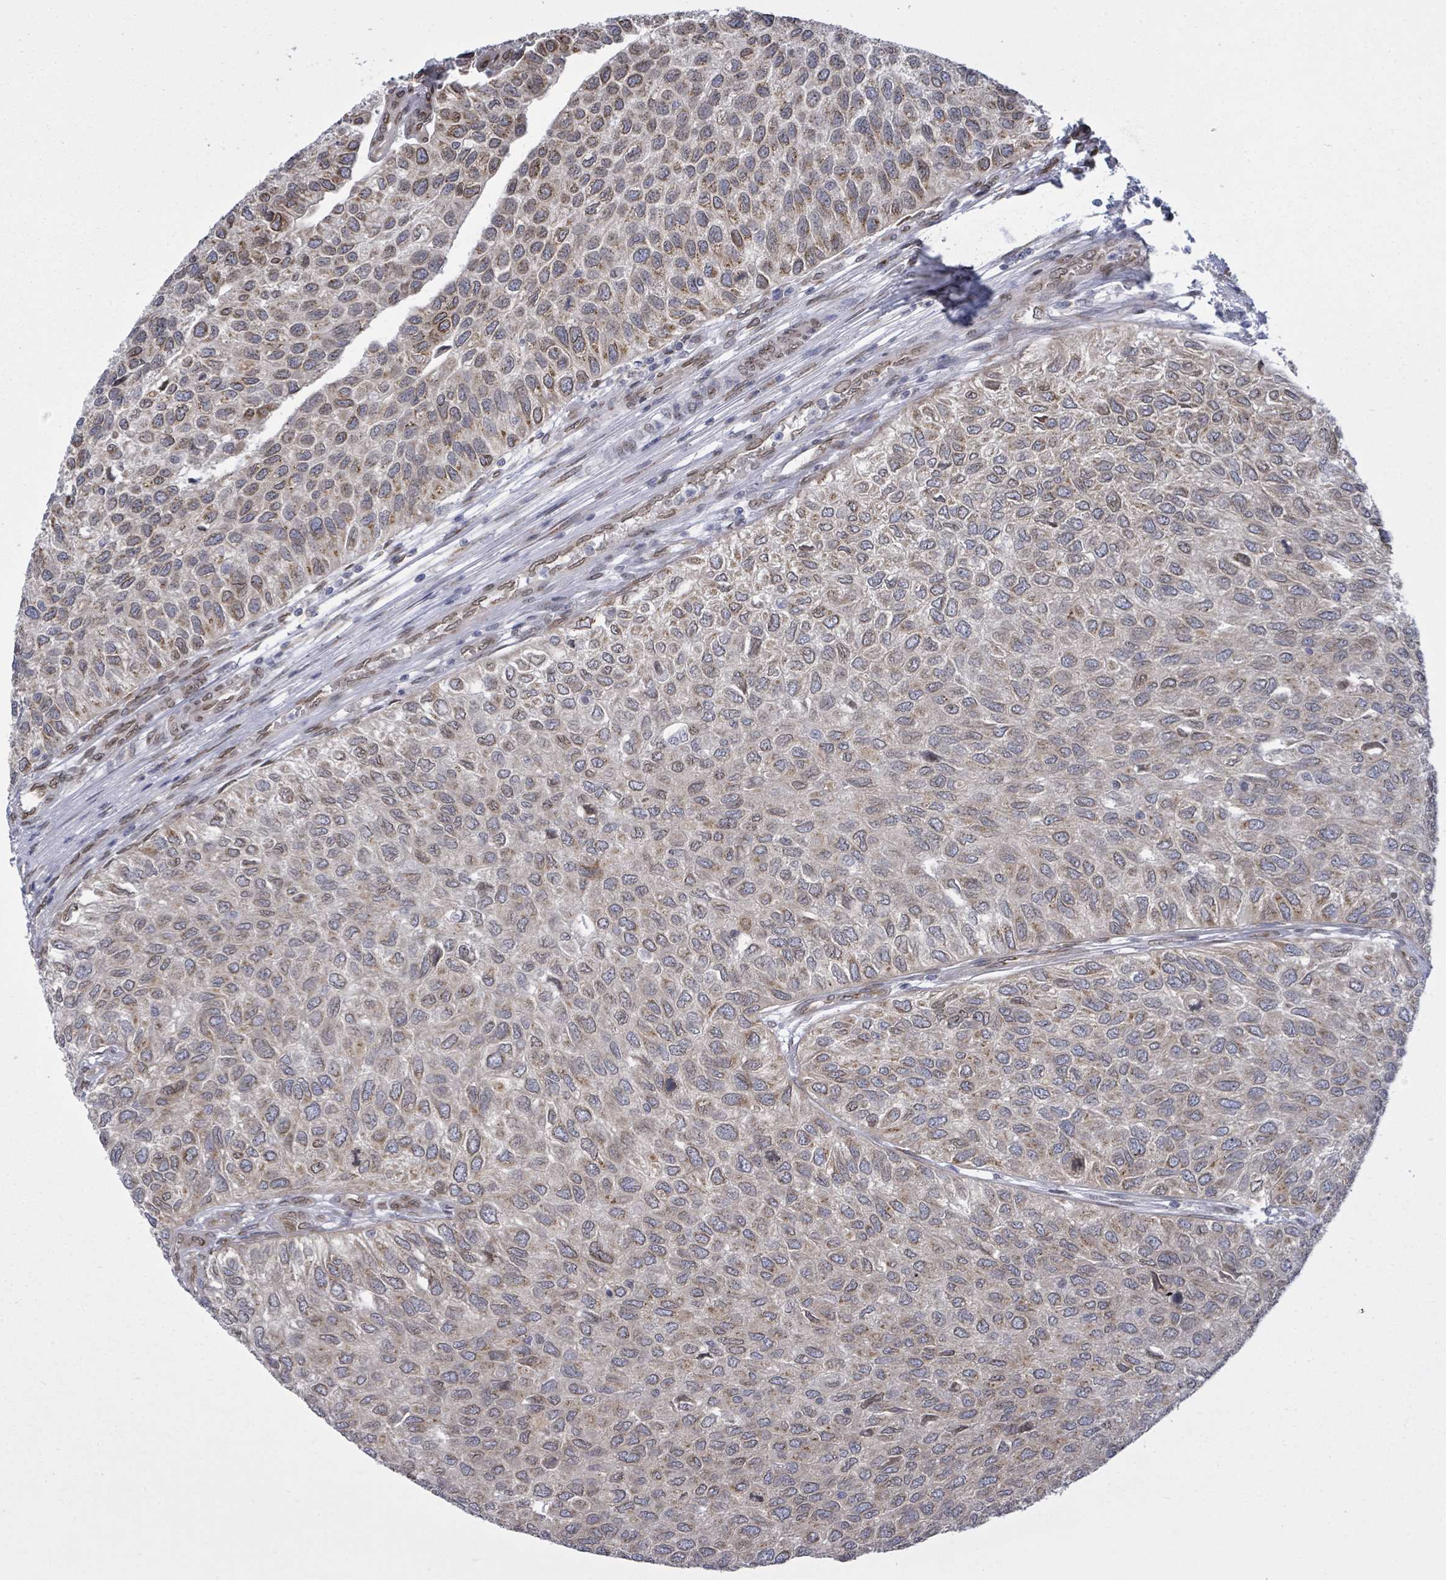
{"staining": {"intensity": "moderate", "quantity": "25%-75%", "location": "cytoplasmic/membranous,nuclear"}, "tissue": "urothelial cancer", "cell_type": "Tumor cells", "image_type": "cancer", "snomed": [{"axis": "morphology", "description": "Urothelial carcinoma, NOS"}, {"axis": "topography", "description": "Urinary bladder"}], "caption": "Immunohistochemical staining of transitional cell carcinoma displays medium levels of moderate cytoplasmic/membranous and nuclear protein expression in about 25%-75% of tumor cells. (IHC, brightfield microscopy, high magnification).", "gene": "ARFGAP1", "patient": {"sex": "male", "age": 55}}